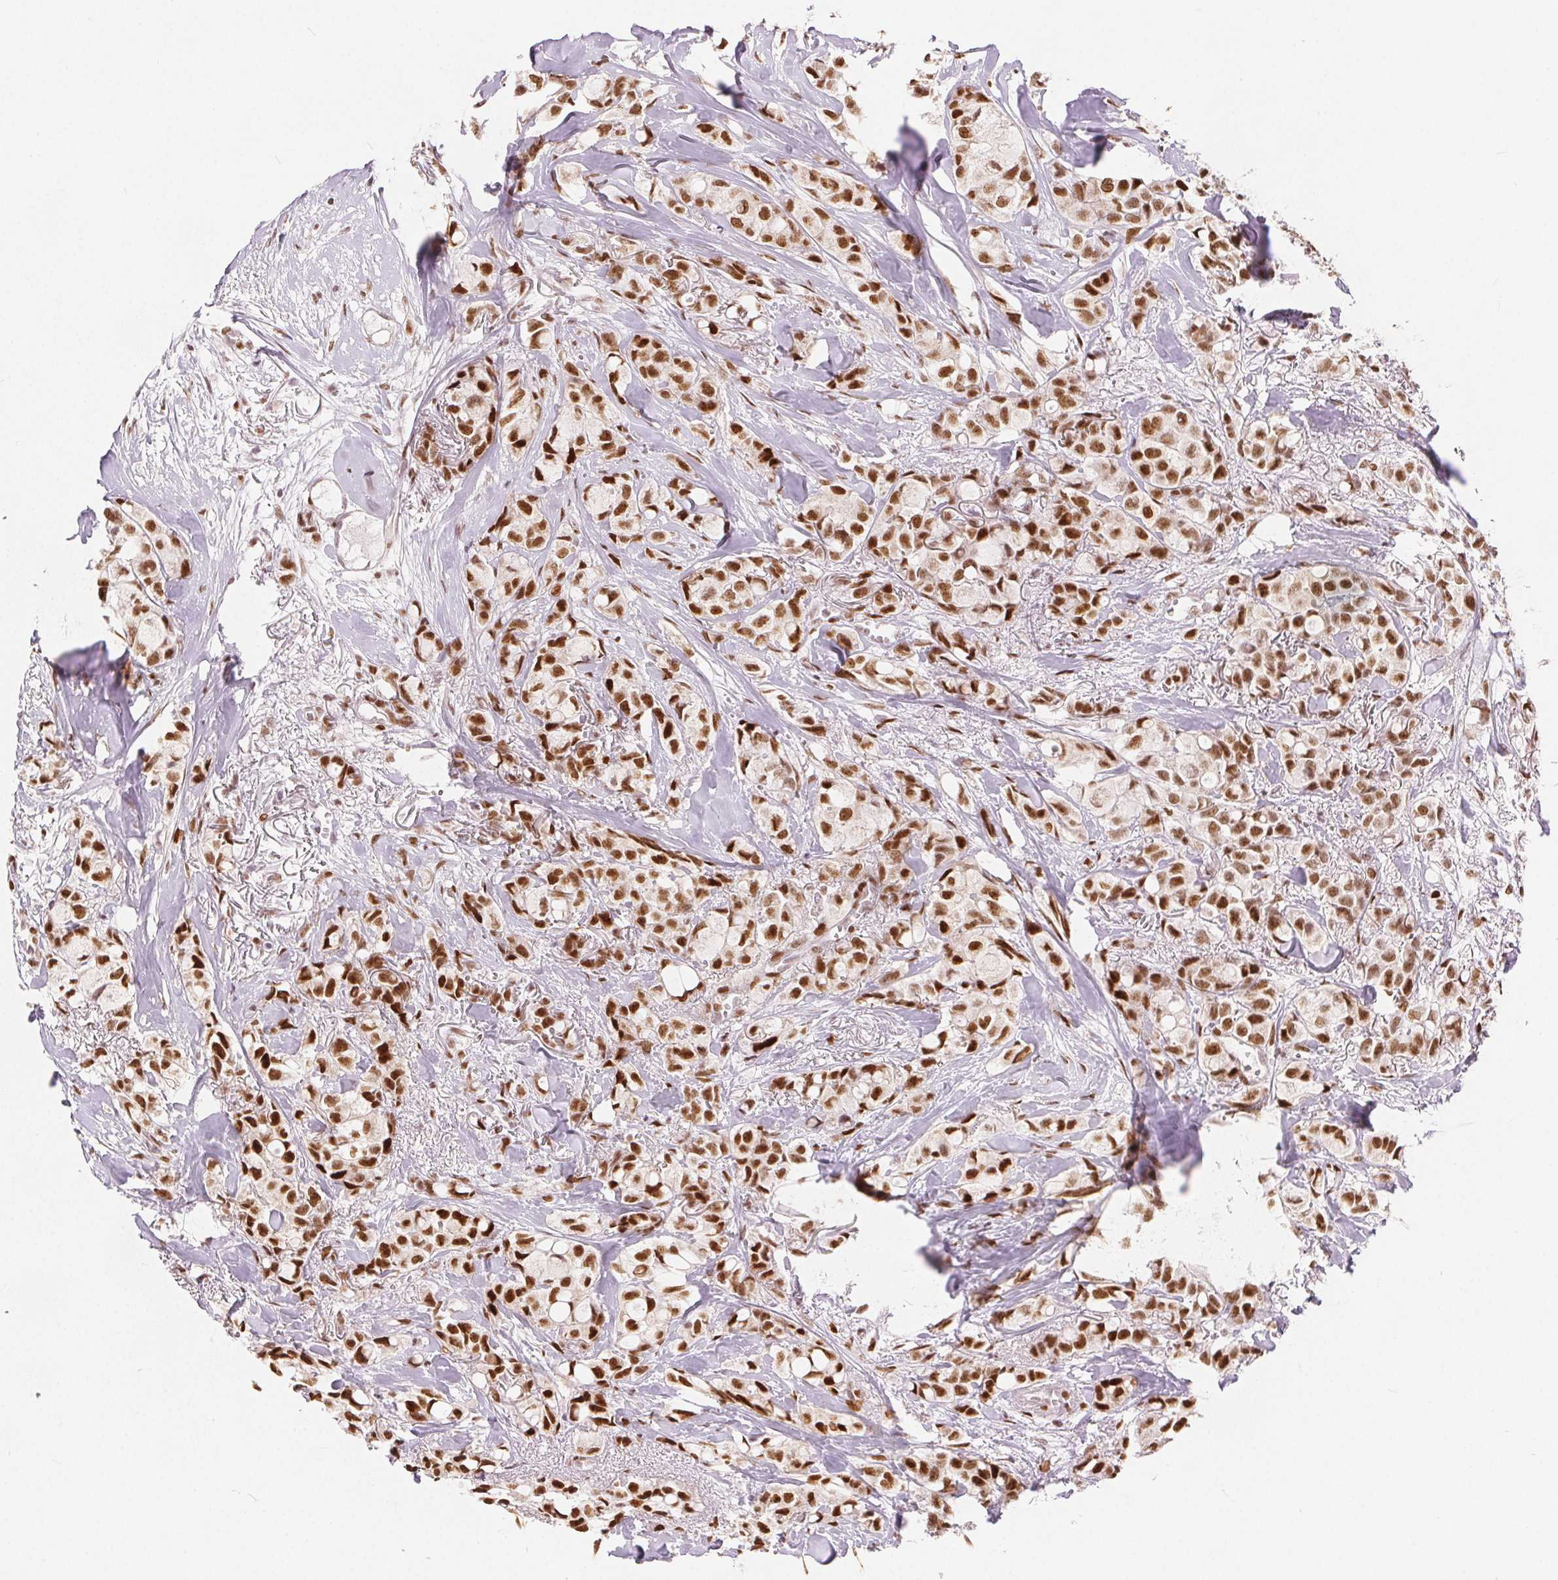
{"staining": {"intensity": "strong", "quantity": ">75%", "location": "nuclear"}, "tissue": "breast cancer", "cell_type": "Tumor cells", "image_type": "cancer", "snomed": [{"axis": "morphology", "description": "Duct carcinoma"}, {"axis": "topography", "description": "Breast"}], "caption": "There is high levels of strong nuclear expression in tumor cells of breast cancer (intraductal carcinoma), as demonstrated by immunohistochemical staining (brown color).", "gene": "ZNF703", "patient": {"sex": "female", "age": 85}}